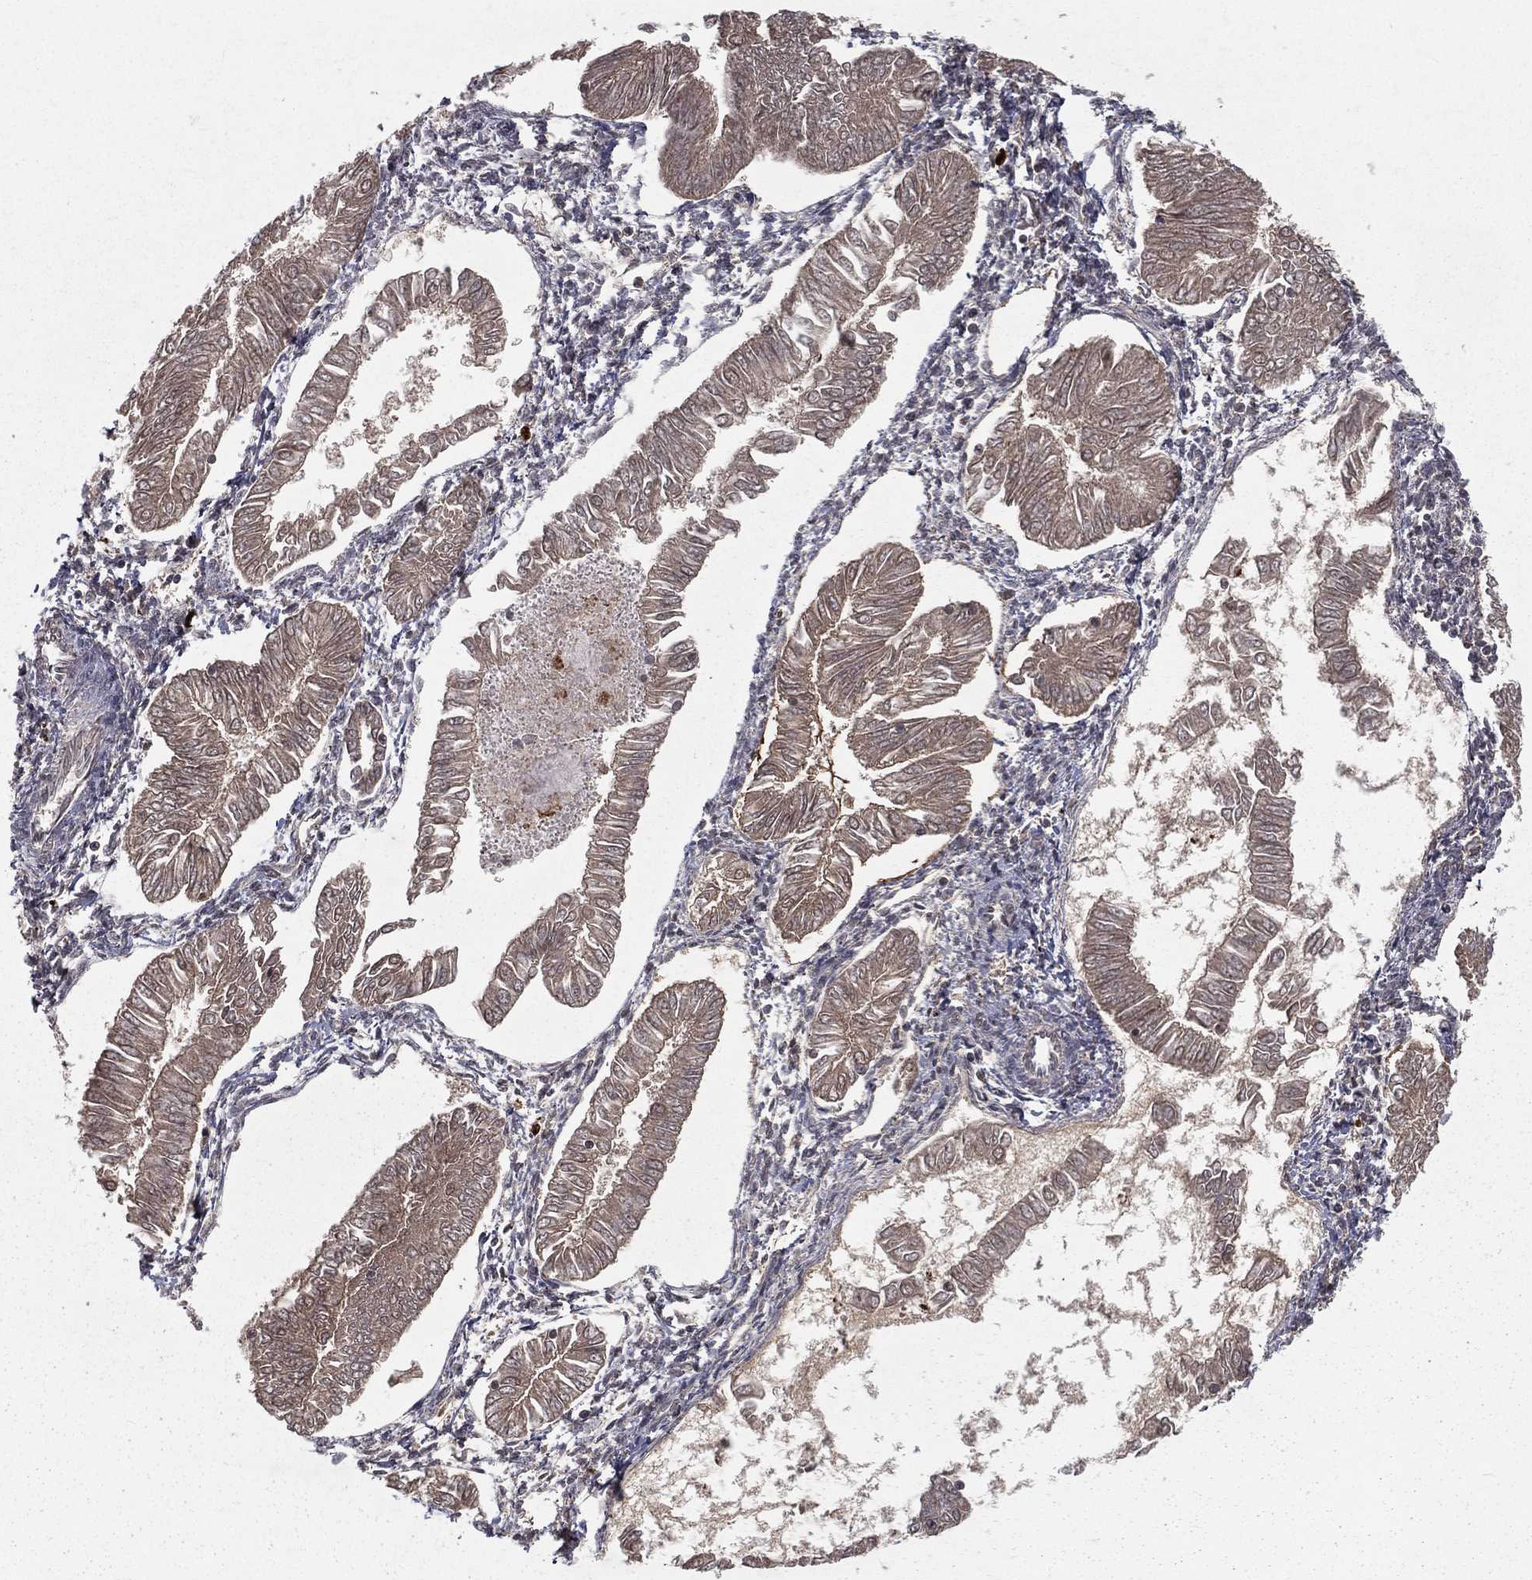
{"staining": {"intensity": "weak", "quantity": ">75%", "location": "cytoplasmic/membranous"}, "tissue": "endometrial cancer", "cell_type": "Tumor cells", "image_type": "cancer", "snomed": [{"axis": "morphology", "description": "Adenocarcinoma, NOS"}, {"axis": "topography", "description": "Endometrium"}], "caption": "A micrograph of human adenocarcinoma (endometrial) stained for a protein exhibits weak cytoplasmic/membranous brown staining in tumor cells. The staining is performed using DAB (3,3'-diaminobenzidine) brown chromogen to label protein expression. The nuclei are counter-stained blue using hematoxylin.", "gene": "ZDHHC15", "patient": {"sex": "female", "age": 53}}